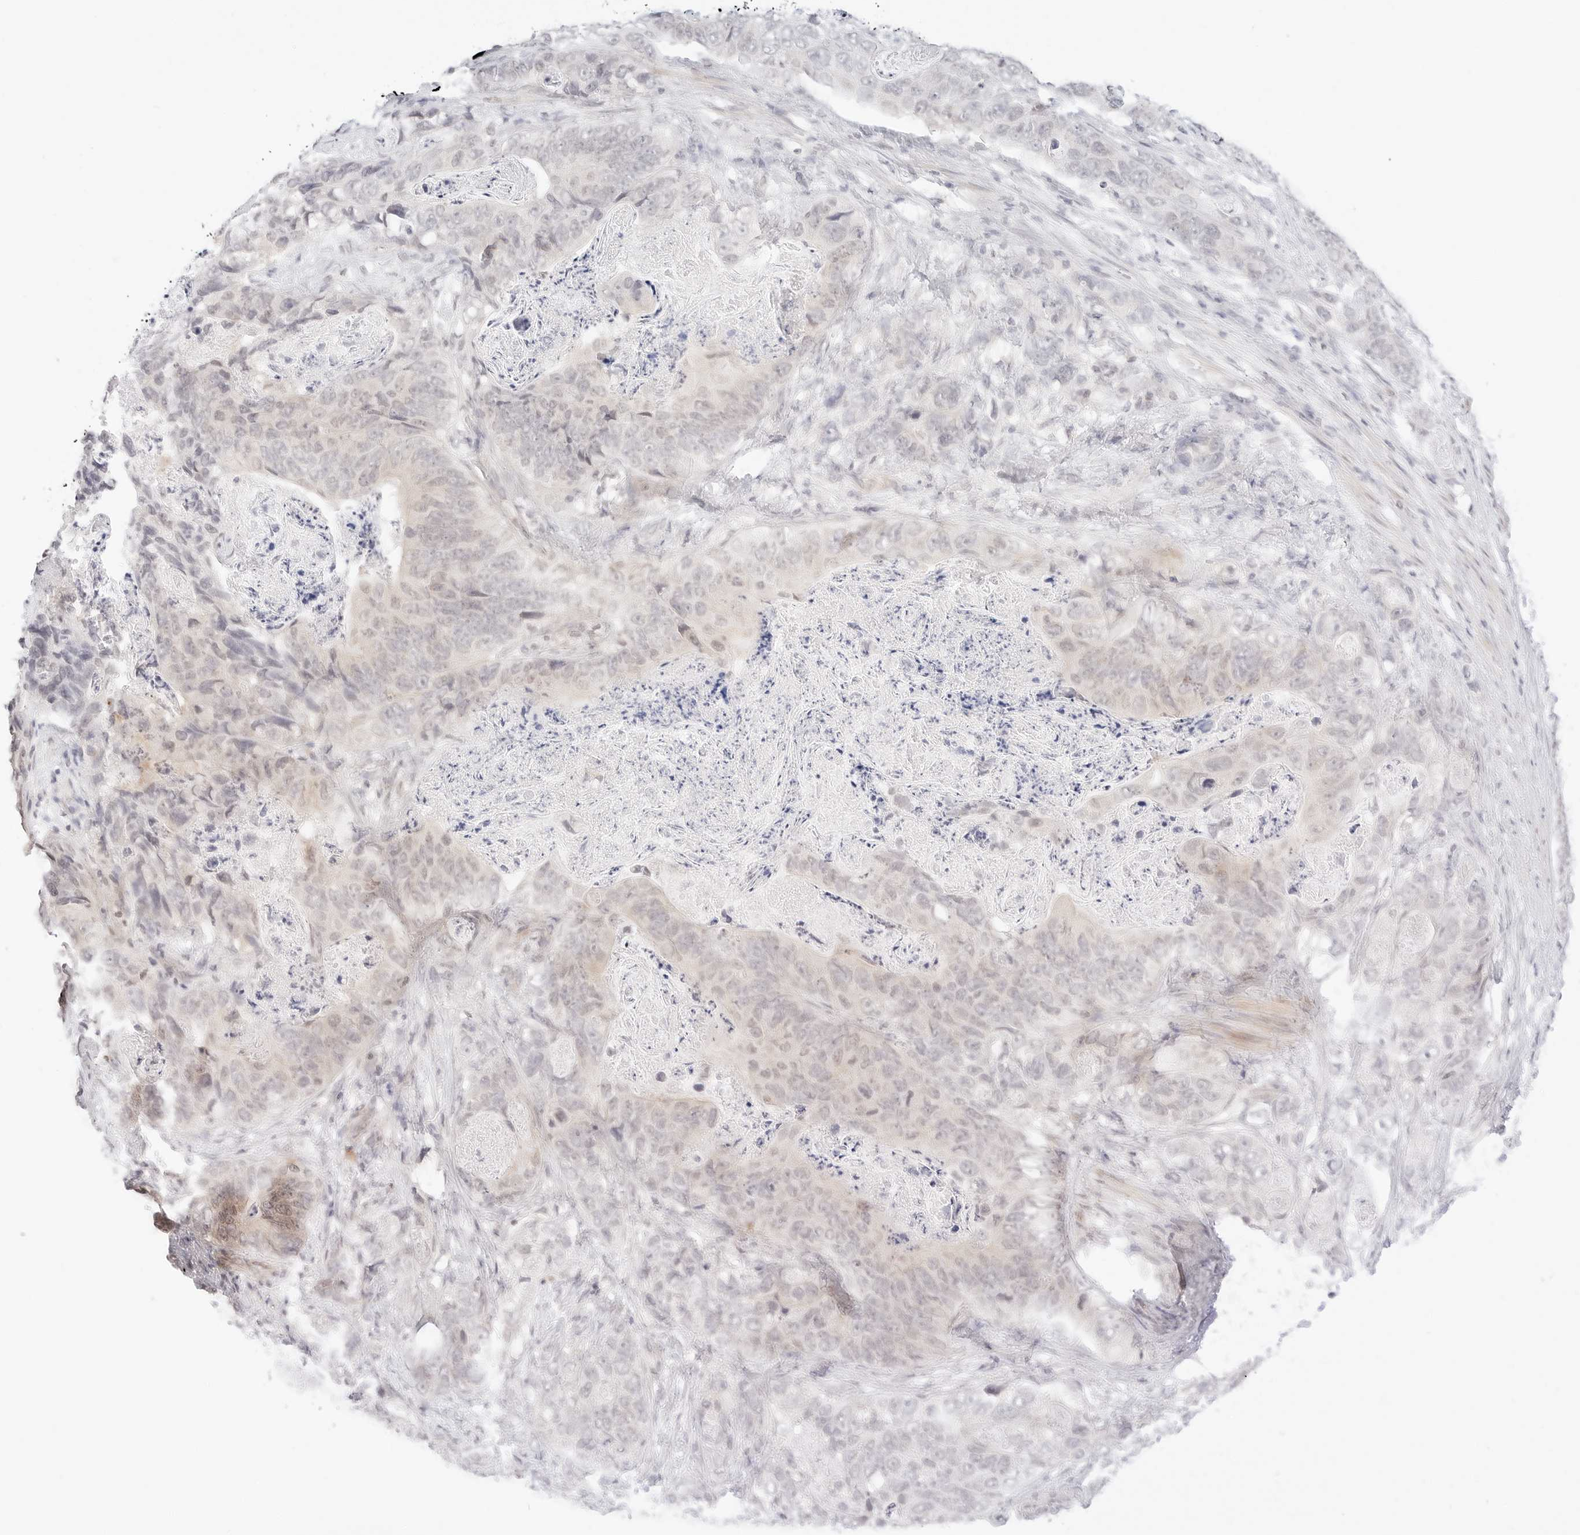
{"staining": {"intensity": "negative", "quantity": "none", "location": "none"}, "tissue": "stomach cancer", "cell_type": "Tumor cells", "image_type": "cancer", "snomed": [{"axis": "morphology", "description": "Normal tissue, NOS"}, {"axis": "morphology", "description": "Adenocarcinoma, NOS"}, {"axis": "topography", "description": "Stomach"}], "caption": "Immunohistochemistry of stomach cancer exhibits no staining in tumor cells.", "gene": "GNAS", "patient": {"sex": "female", "age": 89}}